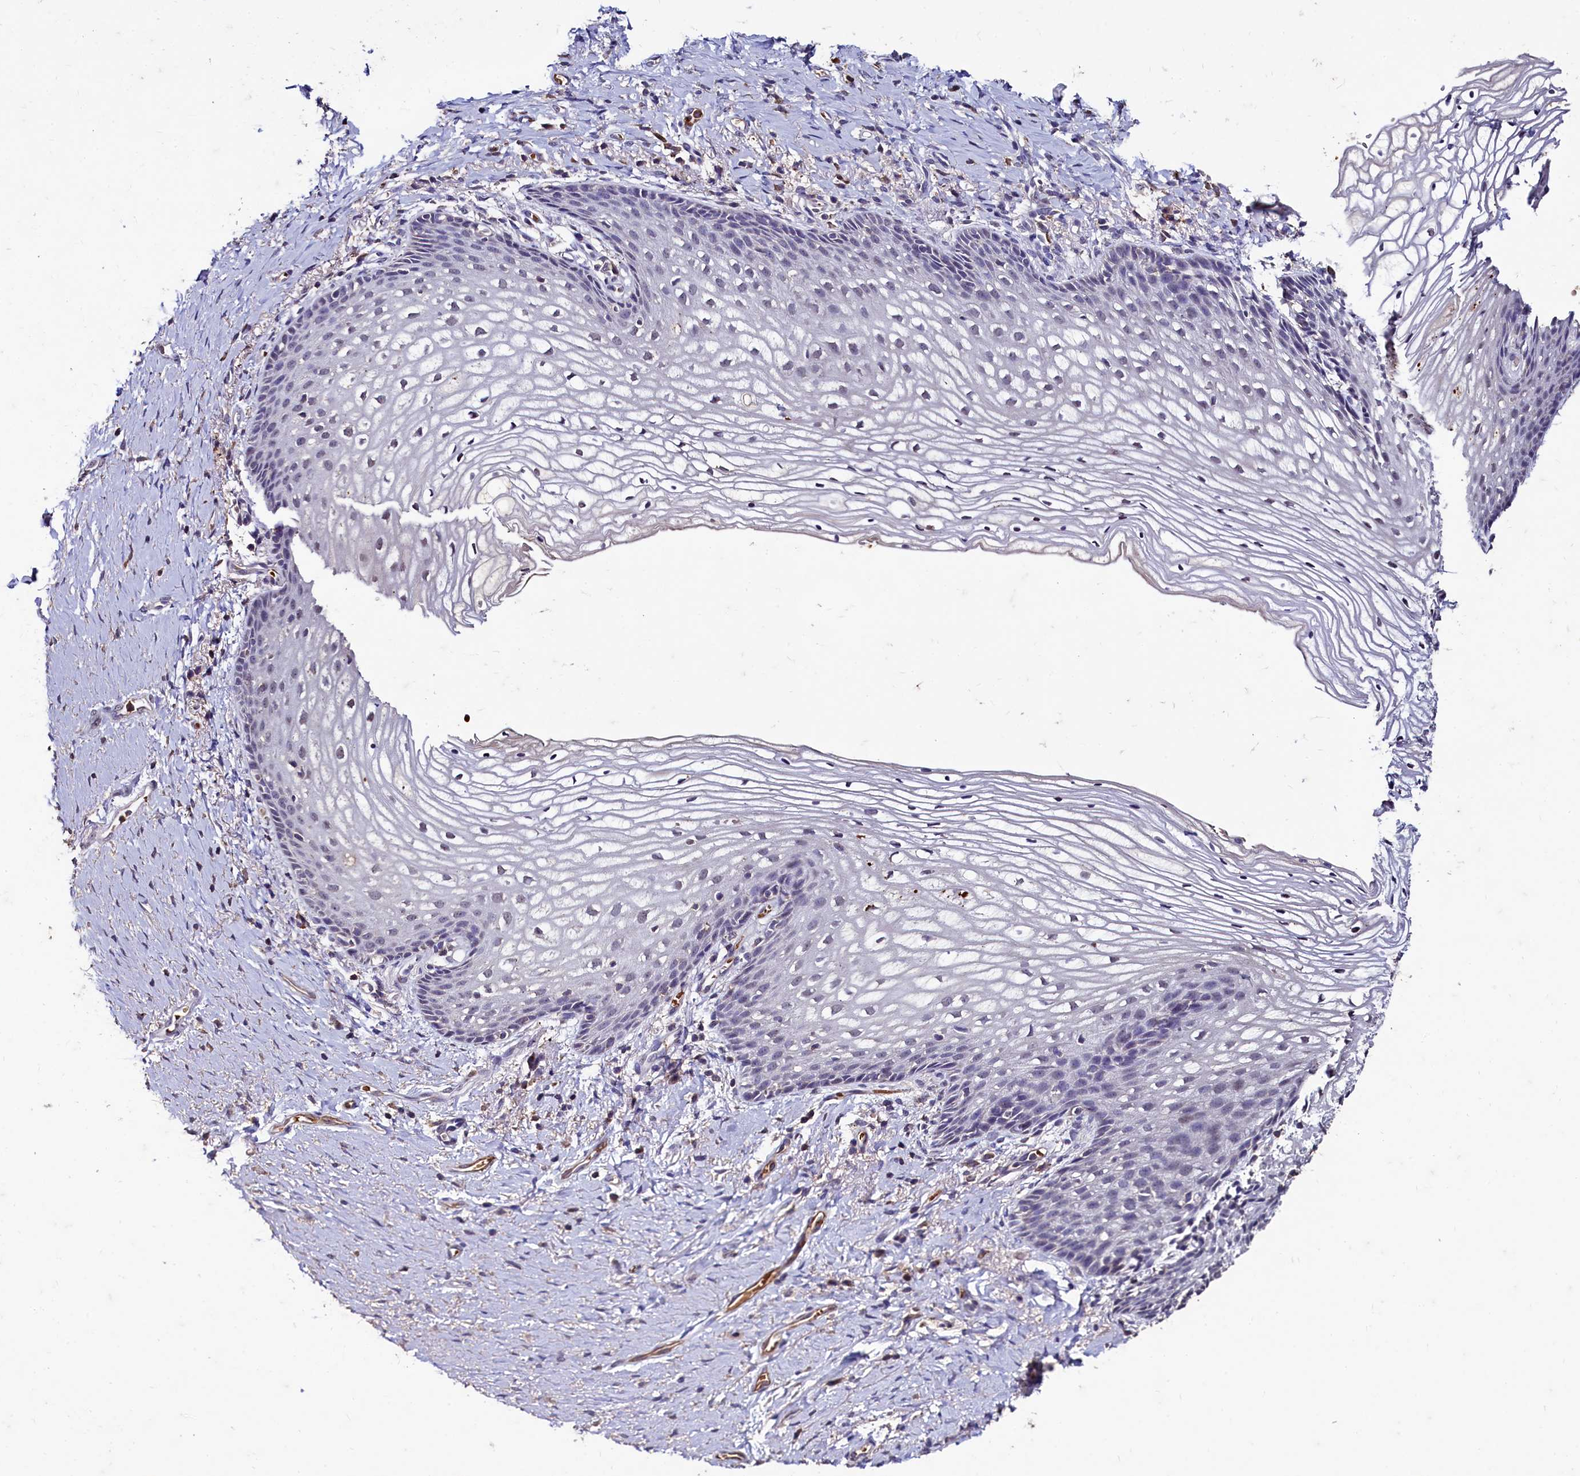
{"staining": {"intensity": "negative", "quantity": "none", "location": "none"}, "tissue": "vagina", "cell_type": "Squamous epithelial cells", "image_type": "normal", "snomed": [{"axis": "morphology", "description": "Normal tissue, NOS"}, {"axis": "topography", "description": "Vagina"}], "caption": "Immunohistochemistry (IHC) image of normal vagina: vagina stained with DAB exhibits no significant protein positivity in squamous epithelial cells.", "gene": "CSTPP1", "patient": {"sex": "female", "age": 60}}